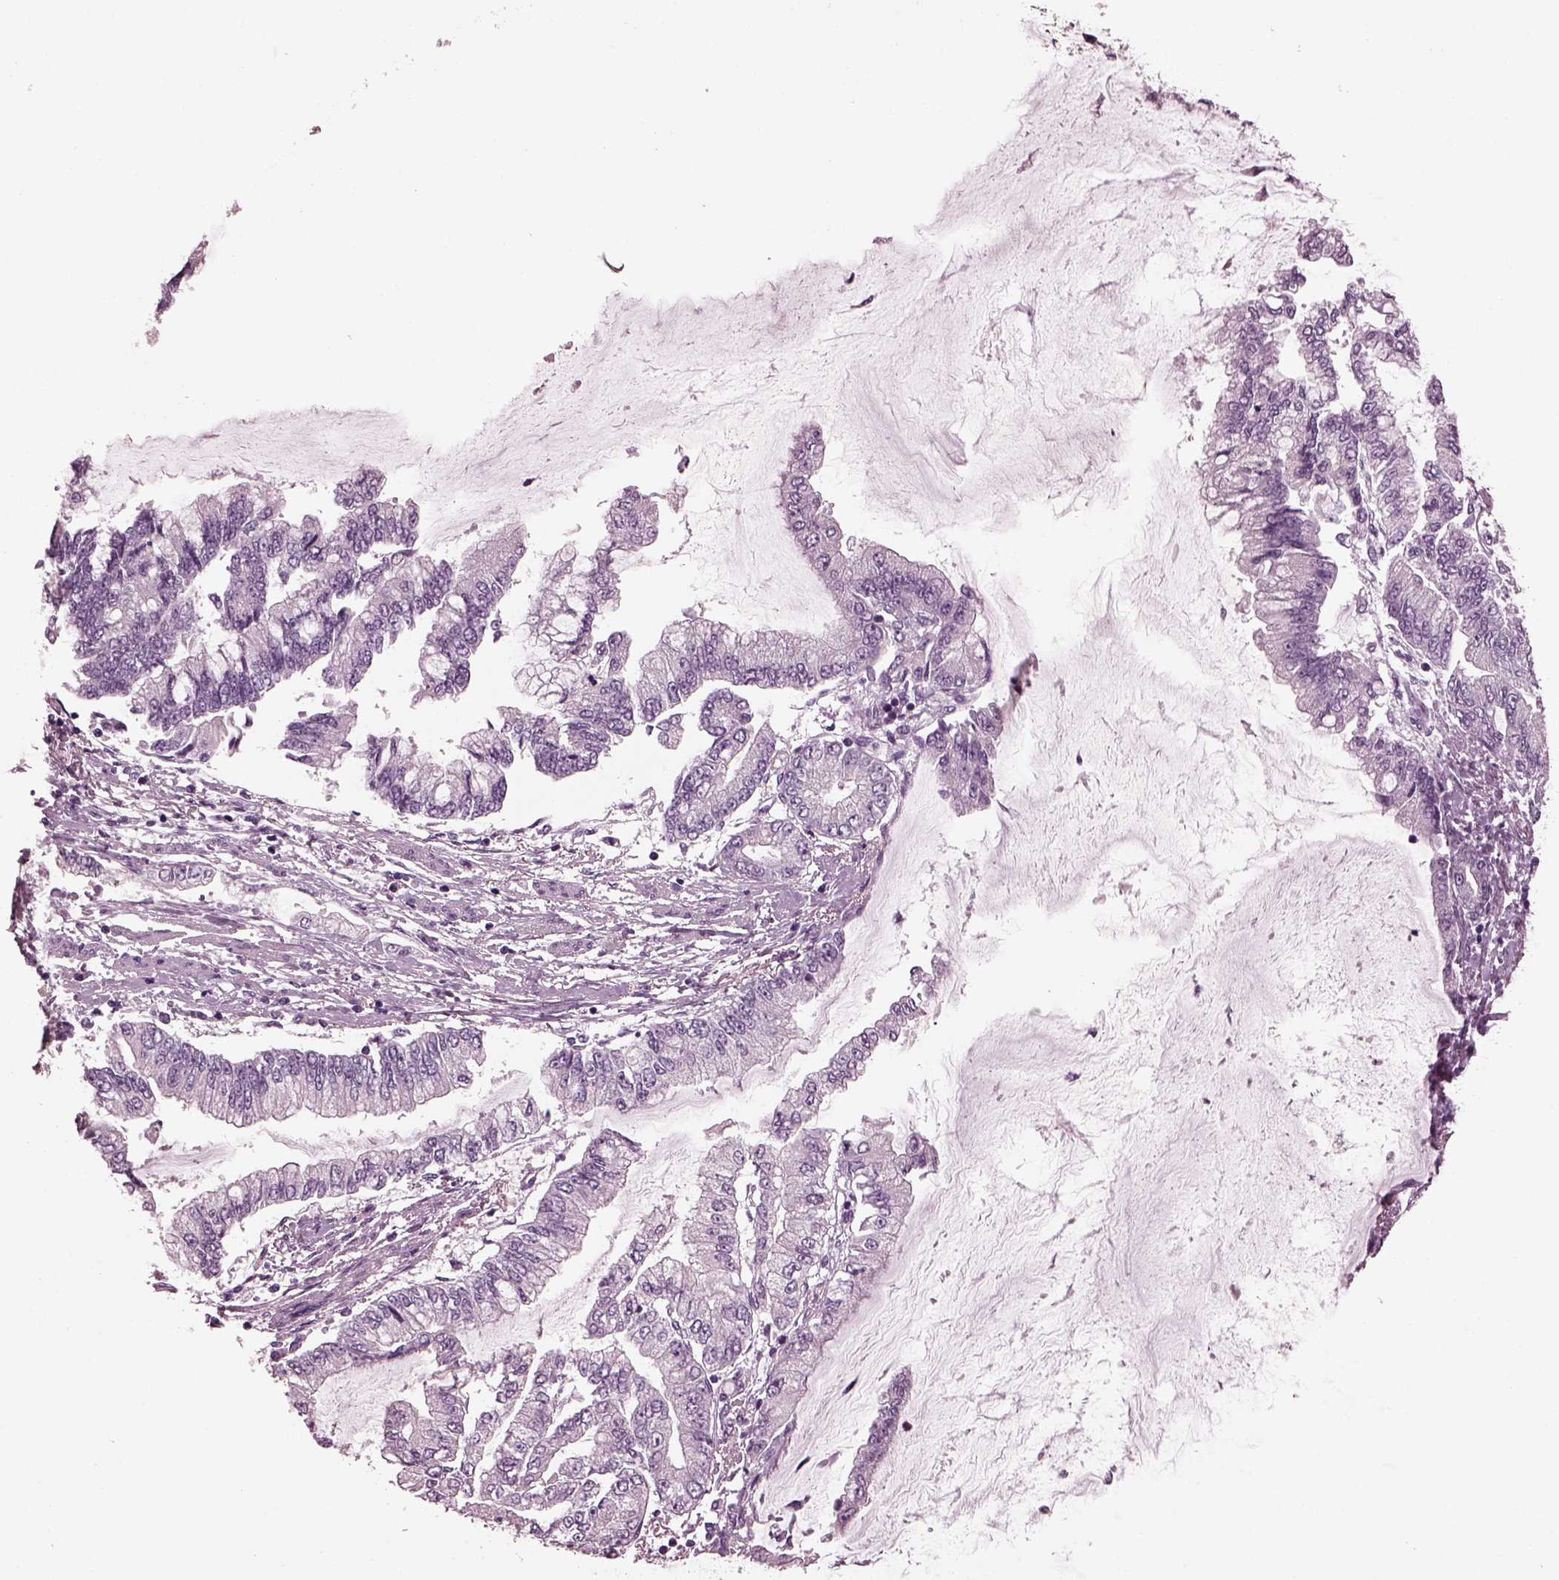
{"staining": {"intensity": "negative", "quantity": "none", "location": "none"}, "tissue": "stomach cancer", "cell_type": "Tumor cells", "image_type": "cancer", "snomed": [{"axis": "morphology", "description": "Adenocarcinoma, NOS"}, {"axis": "topography", "description": "Stomach, upper"}], "caption": "IHC of stomach cancer reveals no staining in tumor cells.", "gene": "MIB2", "patient": {"sex": "female", "age": 74}}